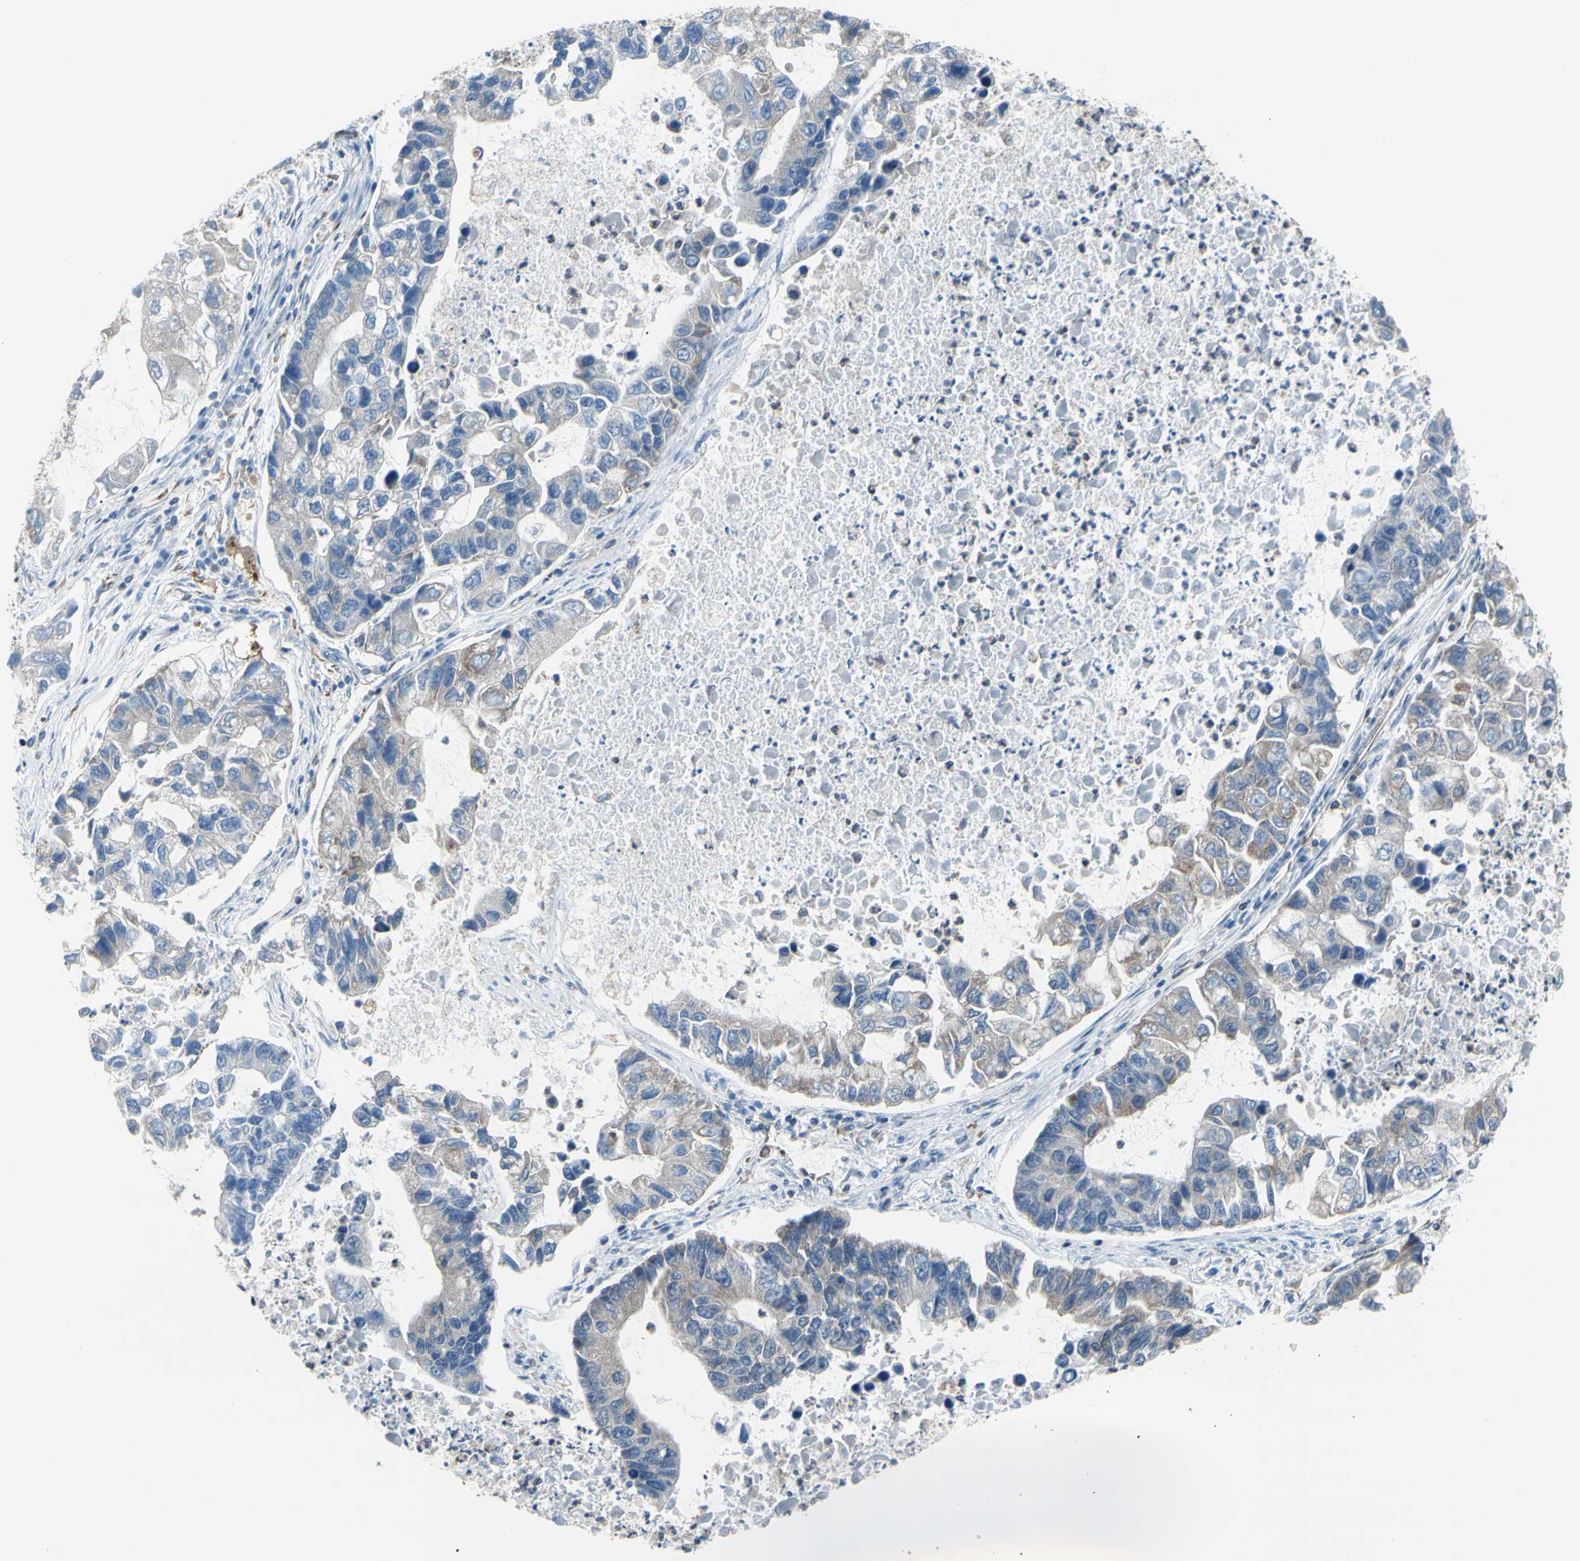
{"staining": {"intensity": "weak", "quantity": "25%-75%", "location": "cytoplasmic/membranous"}, "tissue": "lung cancer", "cell_type": "Tumor cells", "image_type": "cancer", "snomed": [{"axis": "morphology", "description": "Adenocarcinoma, NOS"}, {"axis": "topography", "description": "Lung"}], "caption": "Immunohistochemical staining of lung cancer shows weak cytoplasmic/membranous protein expression in approximately 25%-75% of tumor cells.", "gene": "MGST2", "patient": {"sex": "female", "age": 51}}